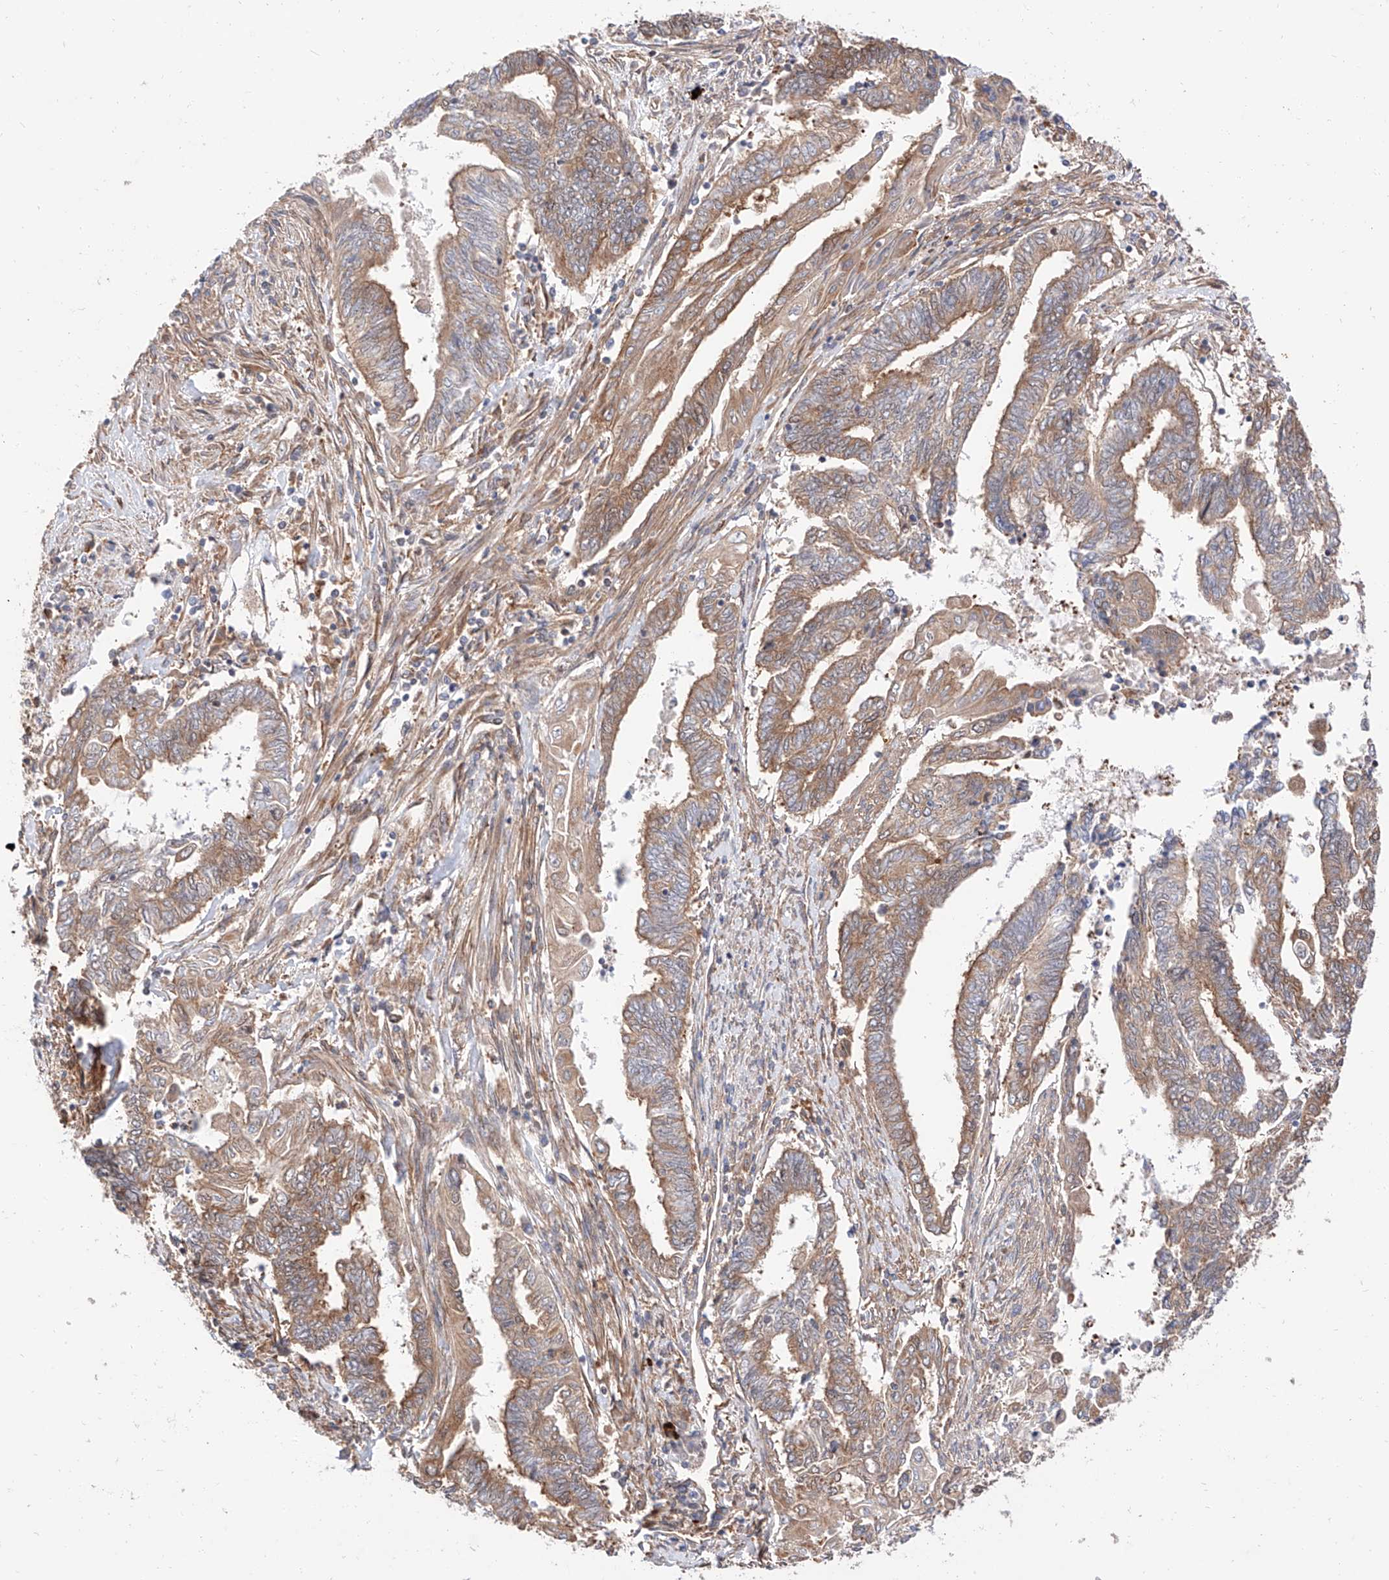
{"staining": {"intensity": "moderate", "quantity": ">75%", "location": "cytoplasmic/membranous"}, "tissue": "endometrial cancer", "cell_type": "Tumor cells", "image_type": "cancer", "snomed": [{"axis": "morphology", "description": "Adenocarcinoma, NOS"}, {"axis": "topography", "description": "Uterus"}, {"axis": "topography", "description": "Endometrium"}], "caption": "Moderate cytoplasmic/membranous protein staining is seen in approximately >75% of tumor cells in endometrial cancer.", "gene": "ISCA2", "patient": {"sex": "female", "age": 70}}